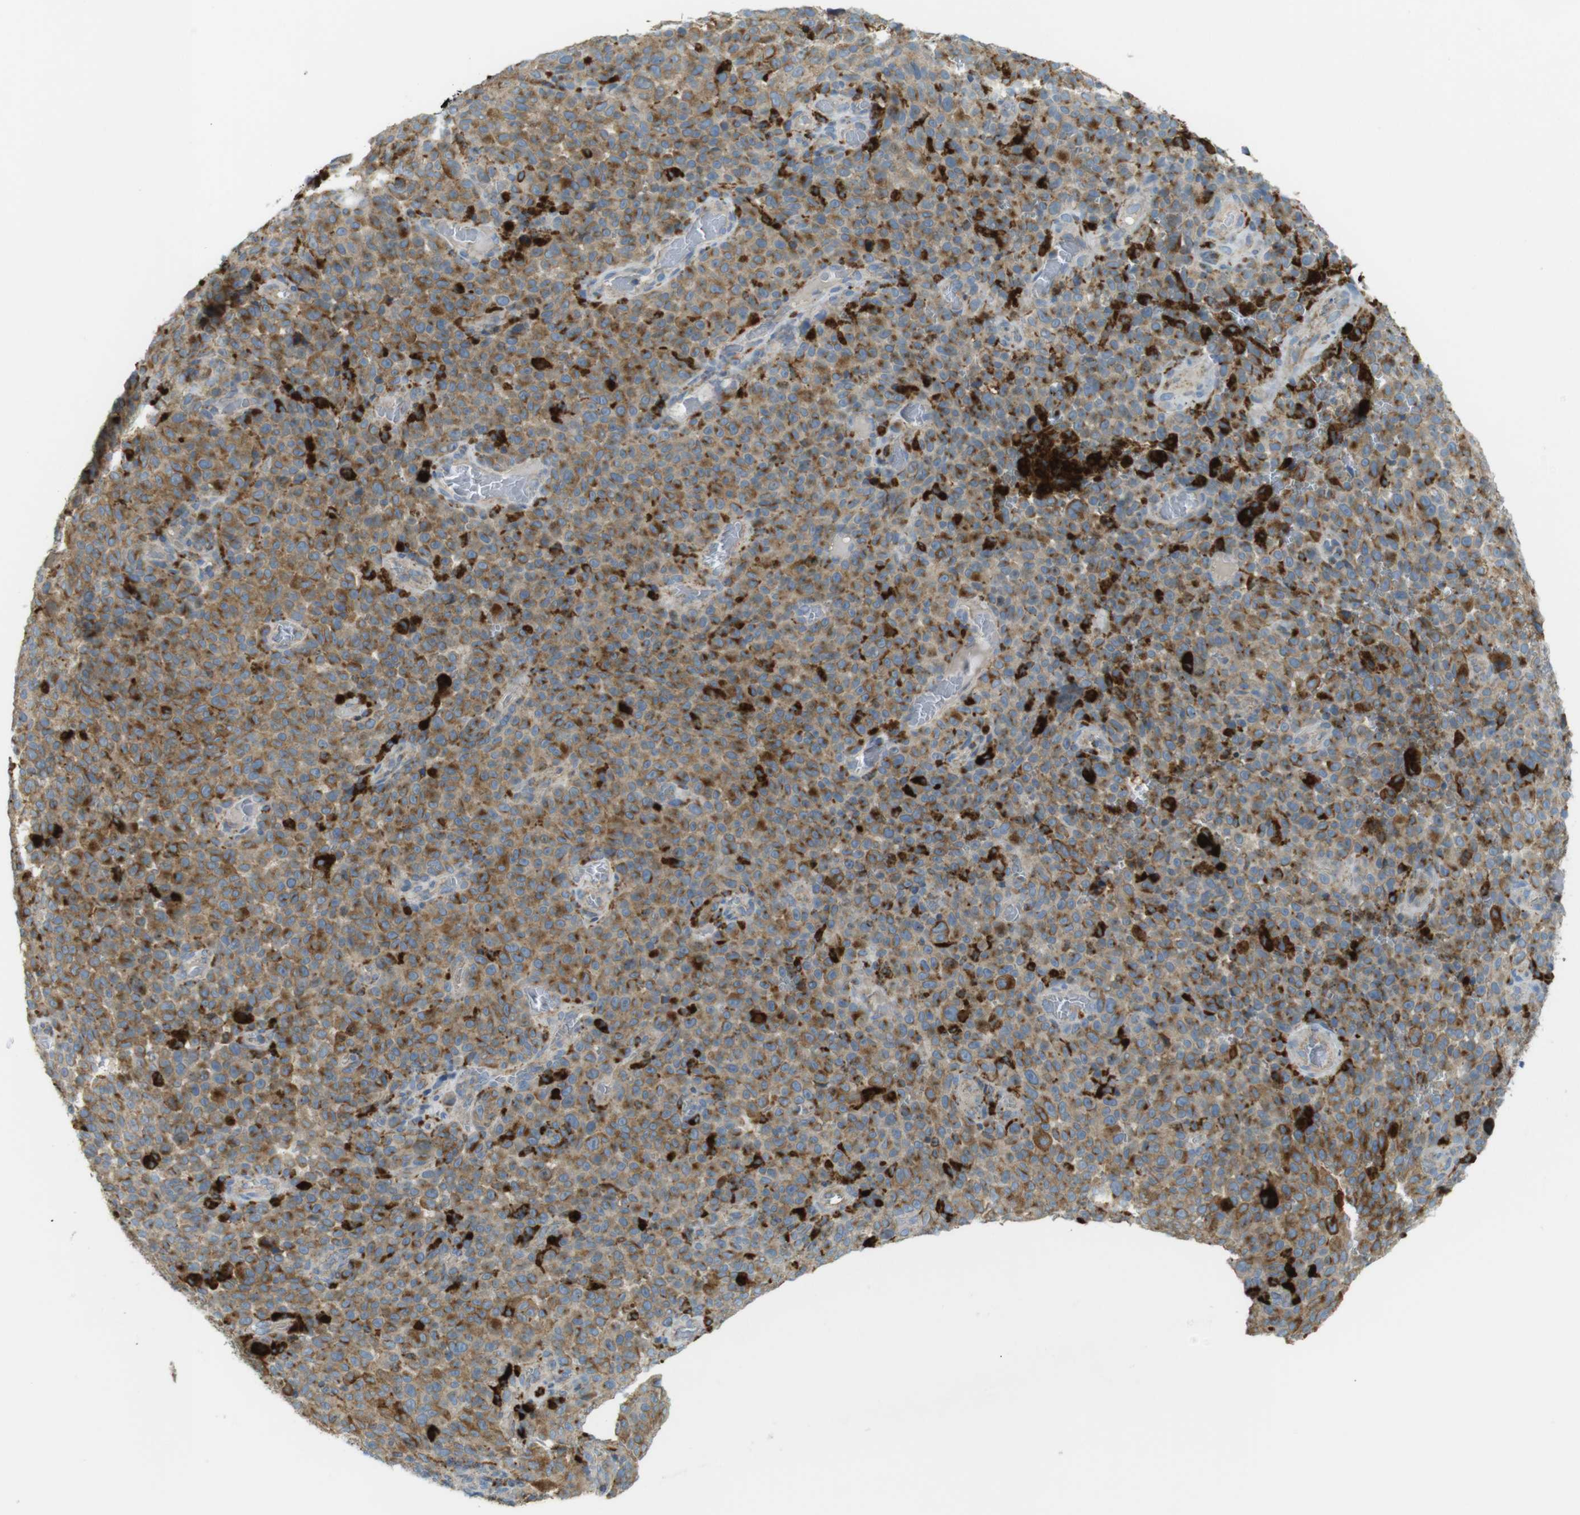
{"staining": {"intensity": "moderate", "quantity": ">75%", "location": "cytoplasmic/membranous"}, "tissue": "melanoma", "cell_type": "Tumor cells", "image_type": "cancer", "snomed": [{"axis": "morphology", "description": "Malignant melanoma, NOS"}, {"axis": "topography", "description": "Skin"}], "caption": "Immunohistochemistry staining of melanoma, which exhibits medium levels of moderate cytoplasmic/membranous staining in about >75% of tumor cells indicating moderate cytoplasmic/membranous protein staining. The staining was performed using DAB (brown) for protein detection and nuclei were counterstained in hematoxylin (blue).", "gene": "LAMP1", "patient": {"sex": "female", "age": 82}}